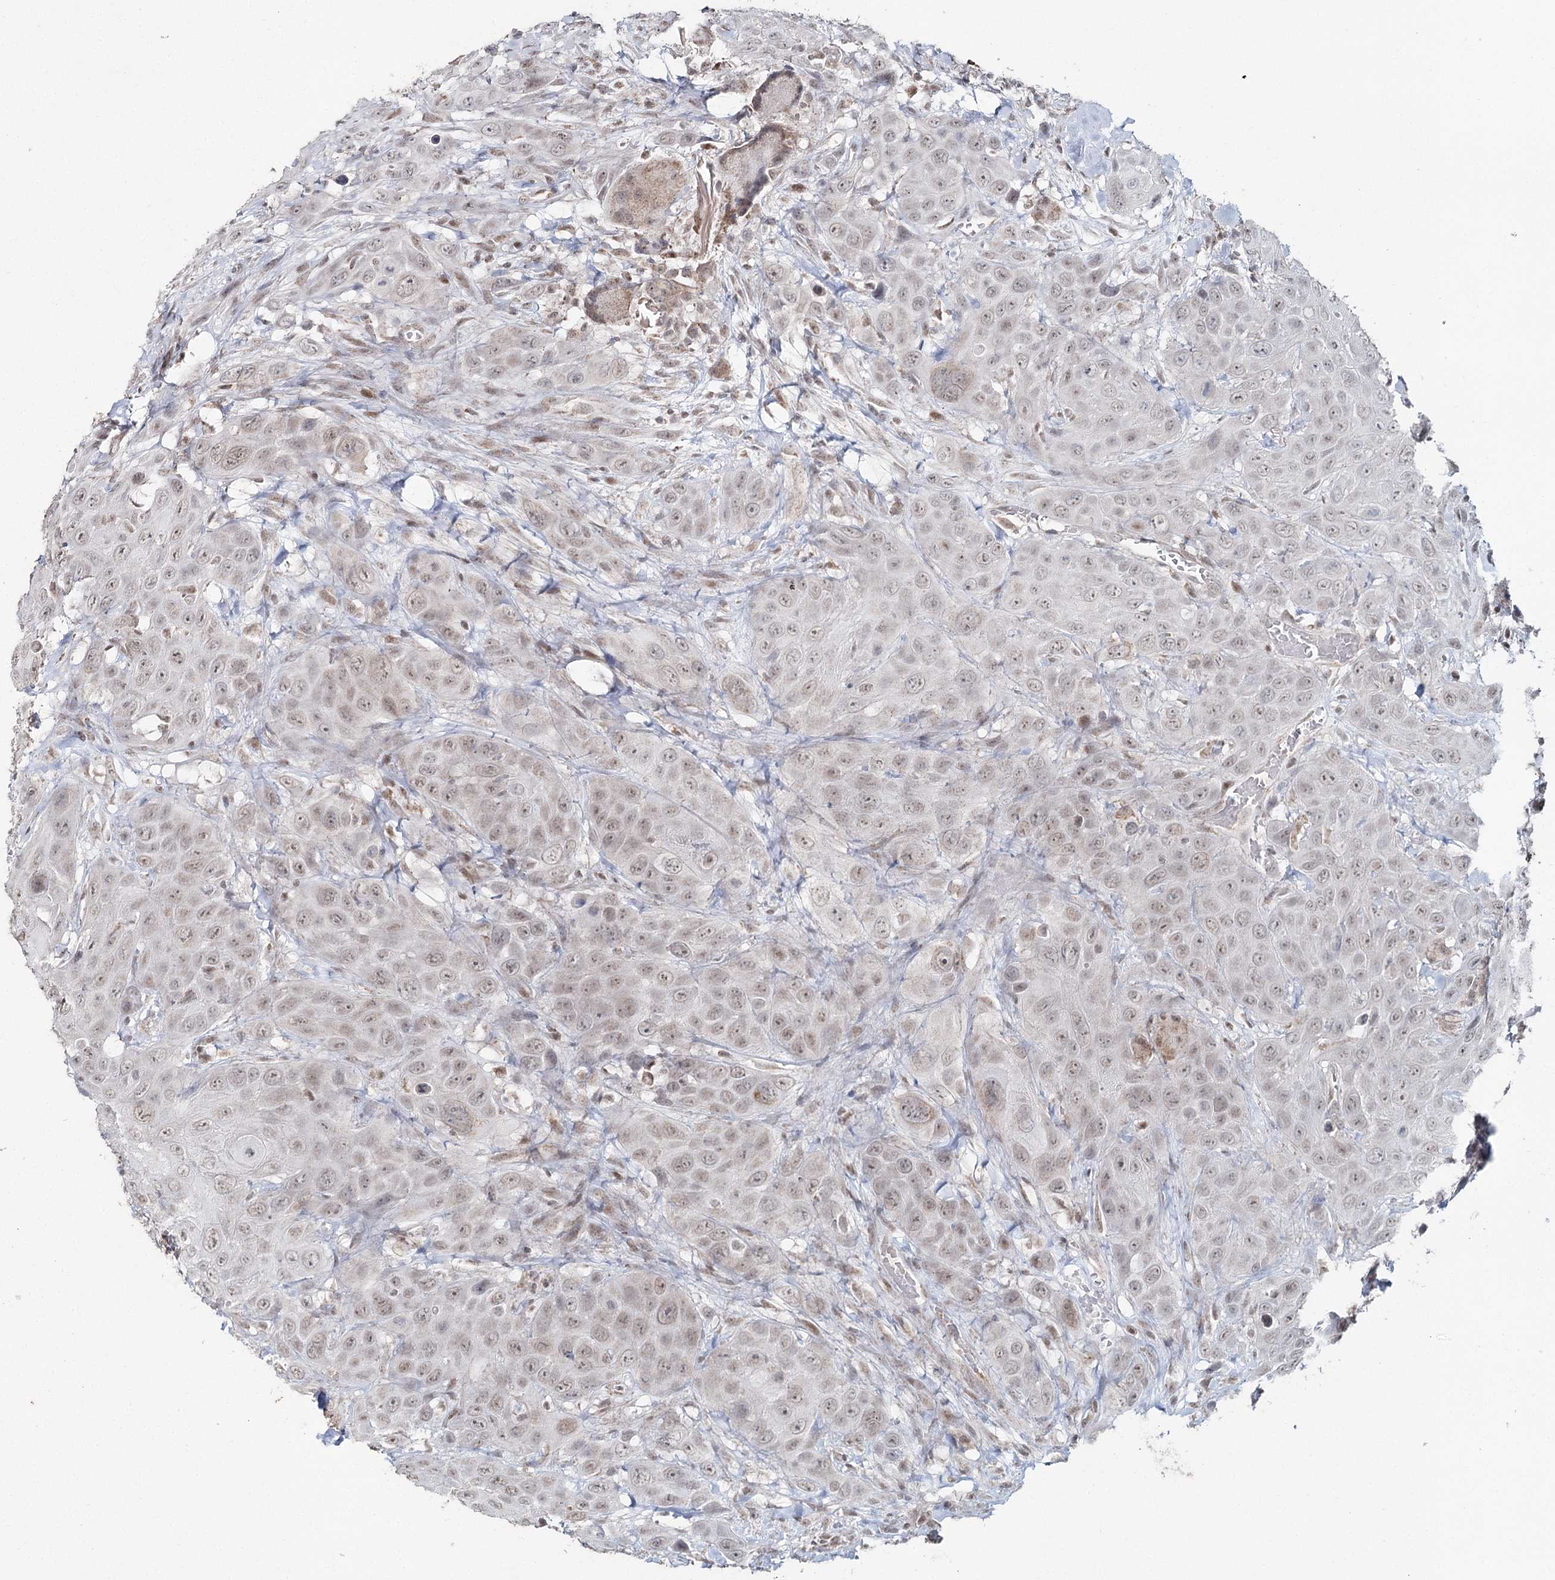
{"staining": {"intensity": "weak", "quantity": "<25%", "location": "nuclear"}, "tissue": "head and neck cancer", "cell_type": "Tumor cells", "image_type": "cancer", "snomed": [{"axis": "morphology", "description": "Squamous cell carcinoma, NOS"}, {"axis": "topography", "description": "Head-Neck"}], "caption": "Head and neck squamous cell carcinoma was stained to show a protein in brown. There is no significant expression in tumor cells.", "gene": "PDHX", "patient": {"sex": "male", "age": 81}}